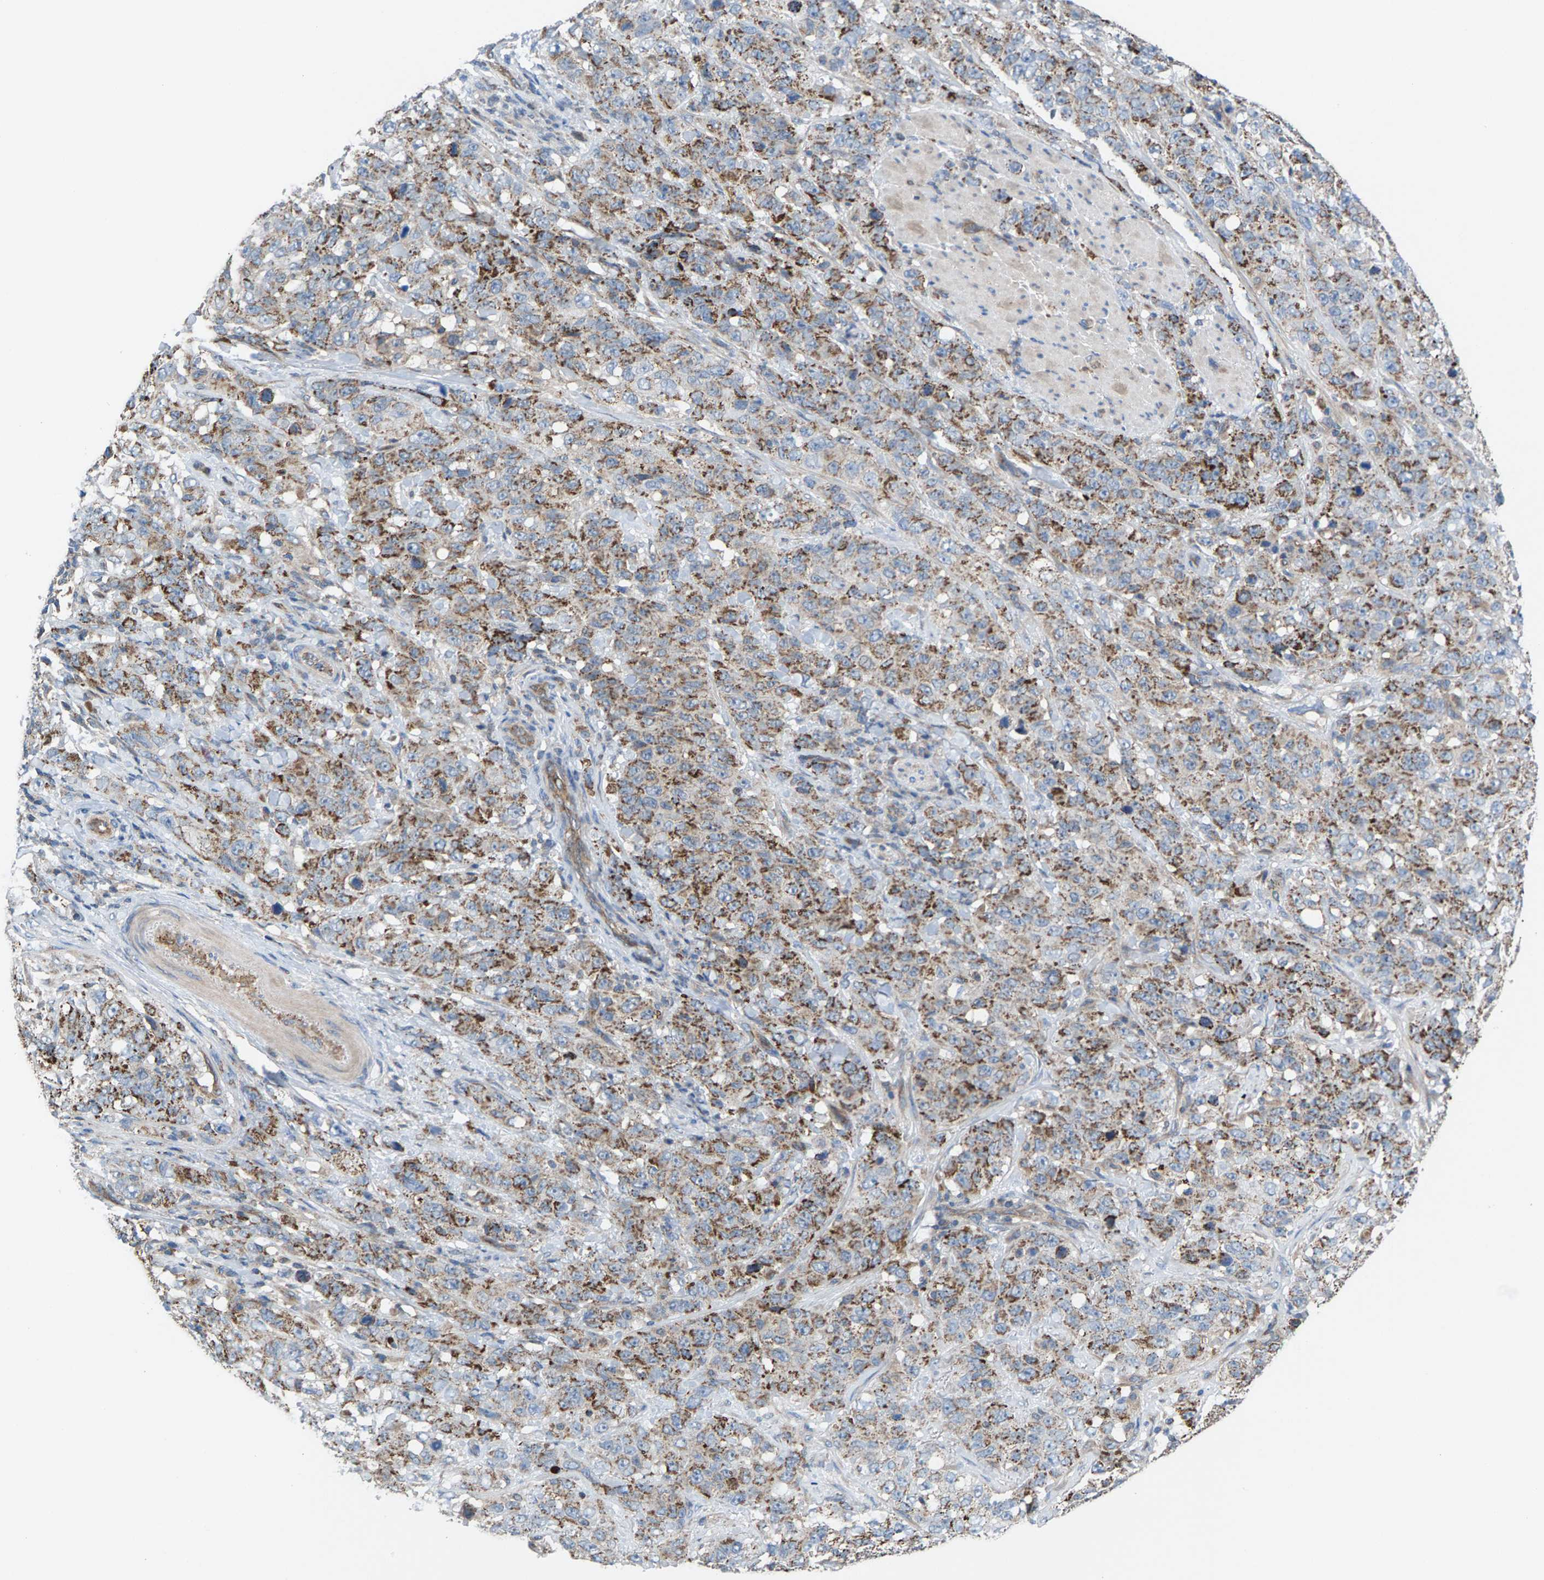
{"staining": {"intensity": "moderate", "quantity": ">75%", "location": "cytoplasmic/membranous"}, "tissue": "stomach cancer", "cell_type": "Tumor cells", "image_type": "cancer", "snomed": [{"axis": "morphology", "description": "Adenocarcinoma, NOS"}, {"axis": "topography", "description": "Stomach"}], "caption": "Stomach cancer (adenocarcinoma) was stained to show a protein in brown. There is medium levels of moderate cytoplasmic/membranous staining in approximately >75% of tumor cells.", "gene": "MRM1", "patient": {"sex": "male", "age": 48}}